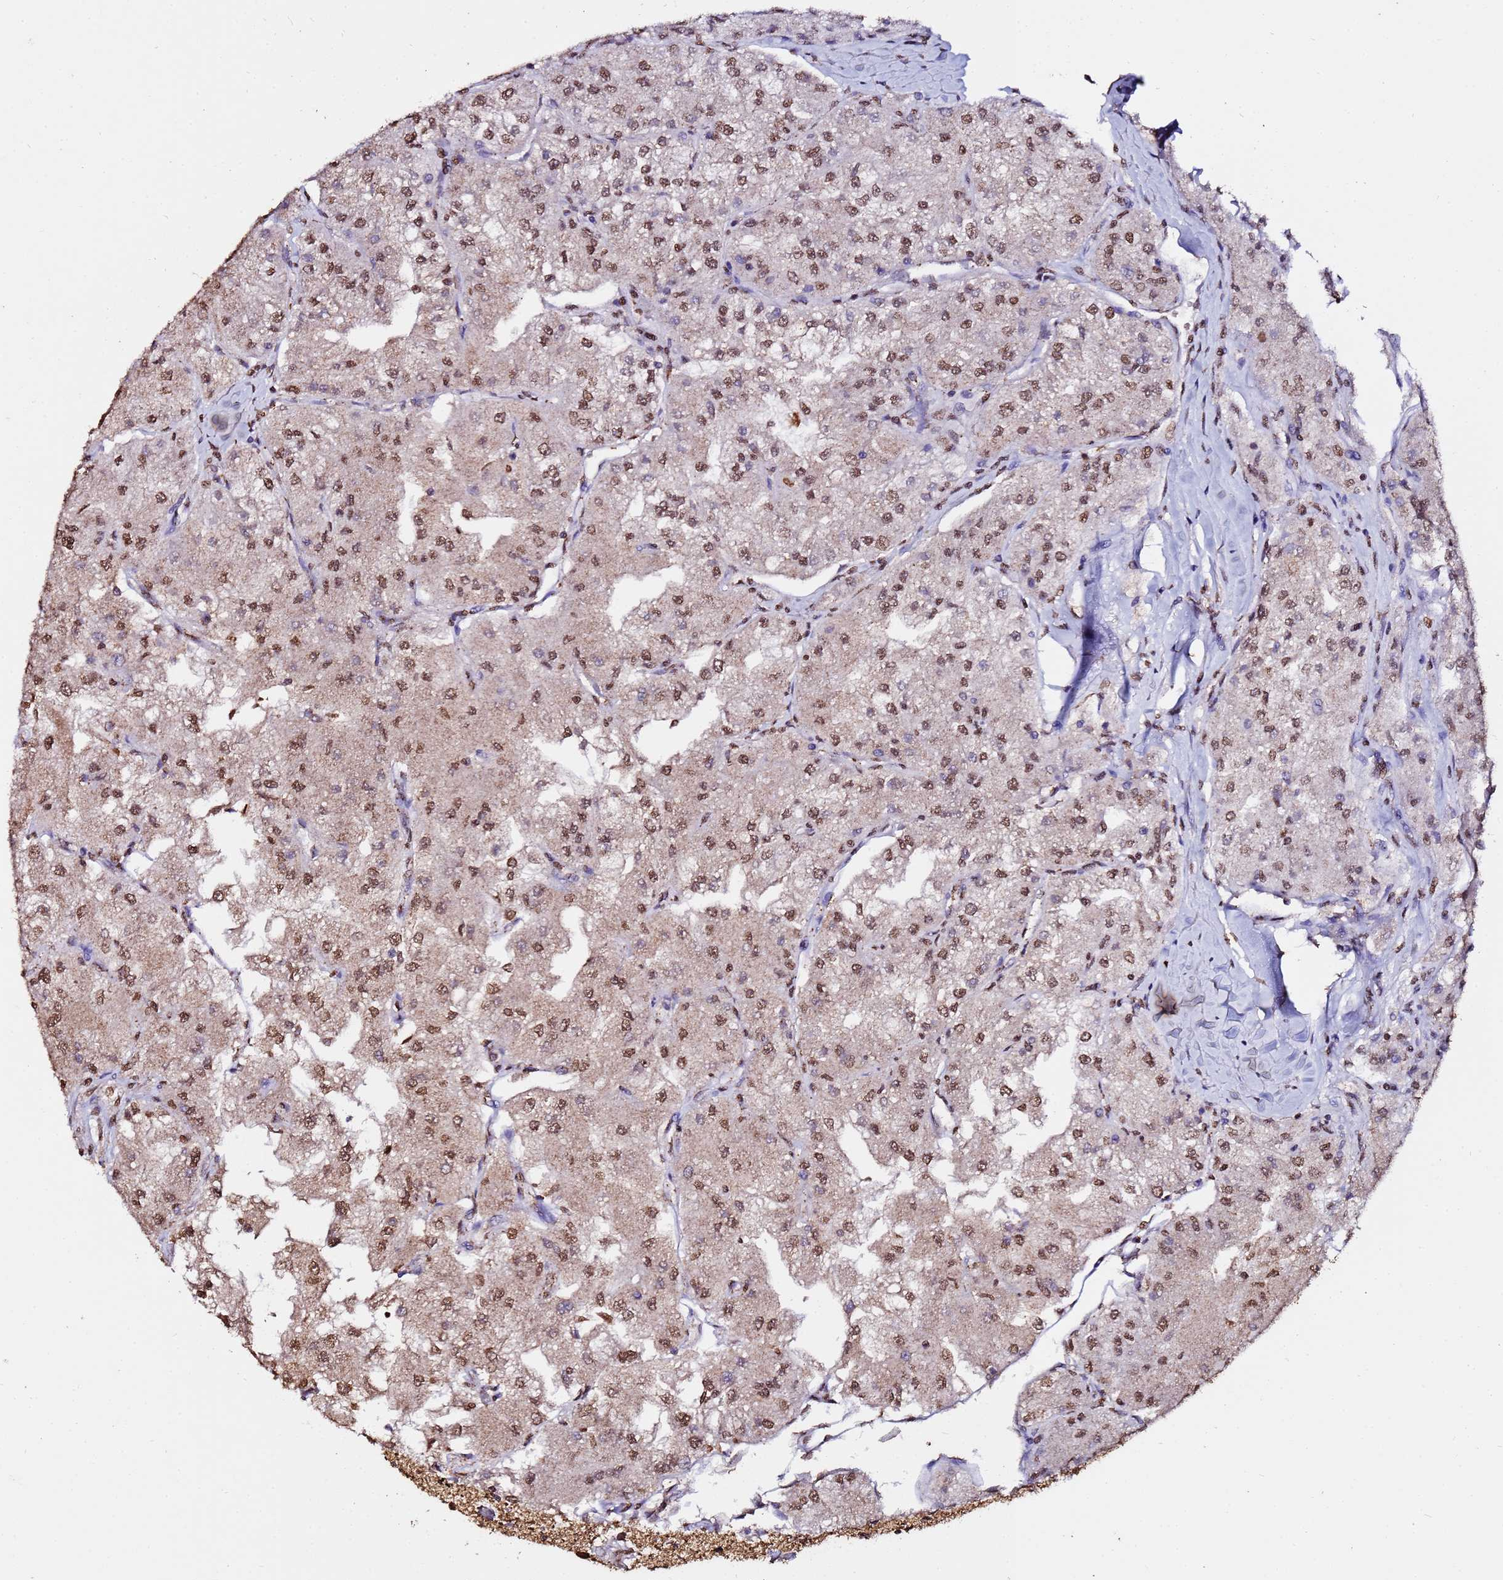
{"staining": {"intensity": "moderate", "quantity": ">75%", "location": "nuclear"}, "tissue": "renal cancer", "cell_type": "Tumor cells", "image_type": "cancer", "snomed": [{"axis": "morphology", "description": "Adenocarcinoma, NOS"}, {"axis": "topography", "description": "Kidney"}], "caption": "Approximately >75% of tumor cells in human renal cancer demonstrate moderate nuclear protein staining as visualized by brown immunohistochemical staining.", "gene": "TRIP6", "patient": {"sex": "female", "age": 72}}